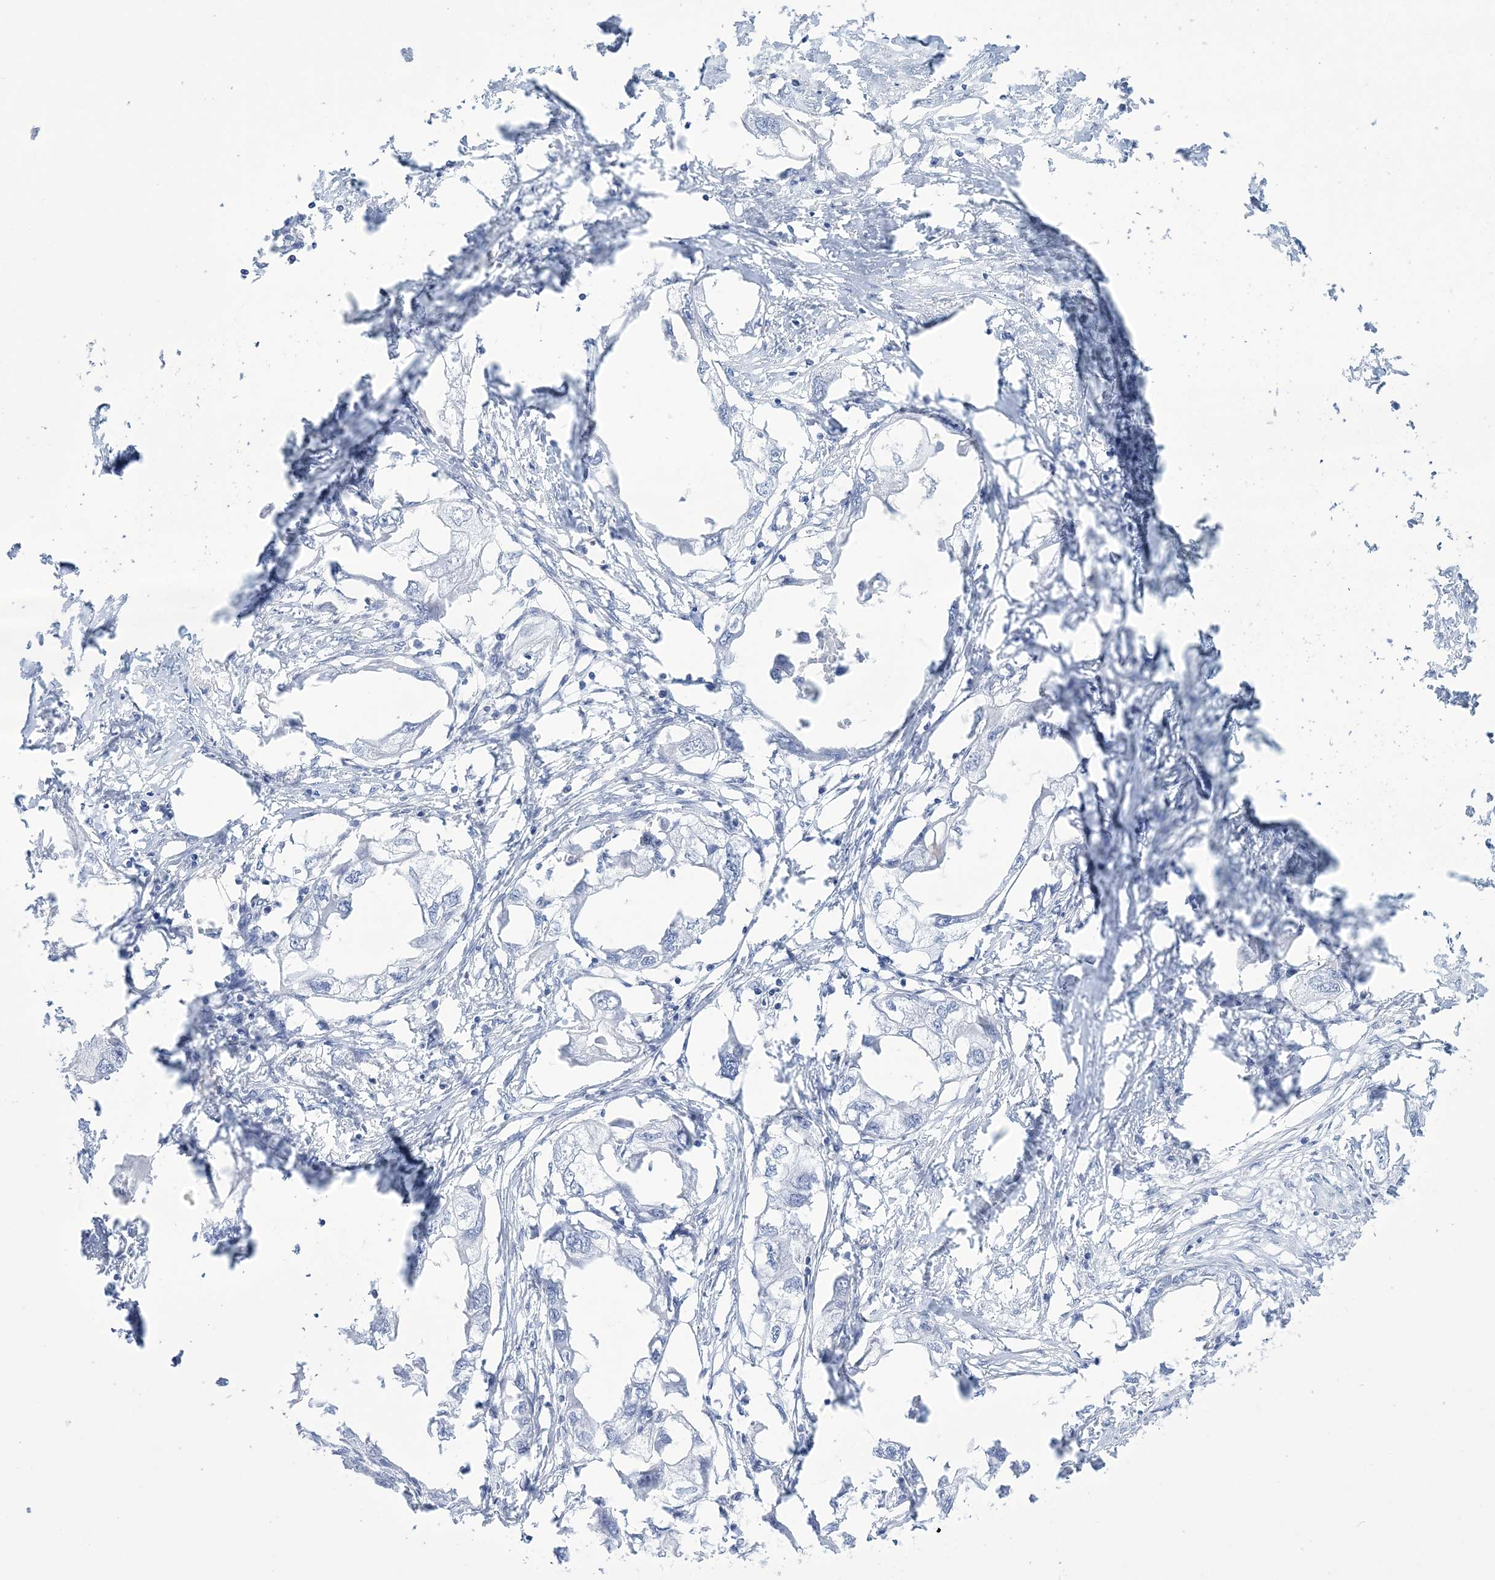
{"staining": {"intensity": "negative", "quantity": "none", "location": "none"}, "tissue": "endometrial cancer", "cell_type": "Tumor cells", "image_type": "cancer", "snomed": [{"axis": "morphology", "description": "Adenocarcinoma, NOS"}, {"axis": "morphology", "description": "Adenocarcinoma, metastatic, NOS"}, {"axis": "topography", "description": "Adipose tissue"}, {"axis": "topography", "description": "Endometrium"}], "caption": "High power microscopy micrograph of an immunohistochemistry (IHC) micrograph of endometrial cancer (adenocarcinoma), revealing no significant expression in tumor cells.", "gene": "RBP2", "patient": {"sex": "female", "age": 67}}